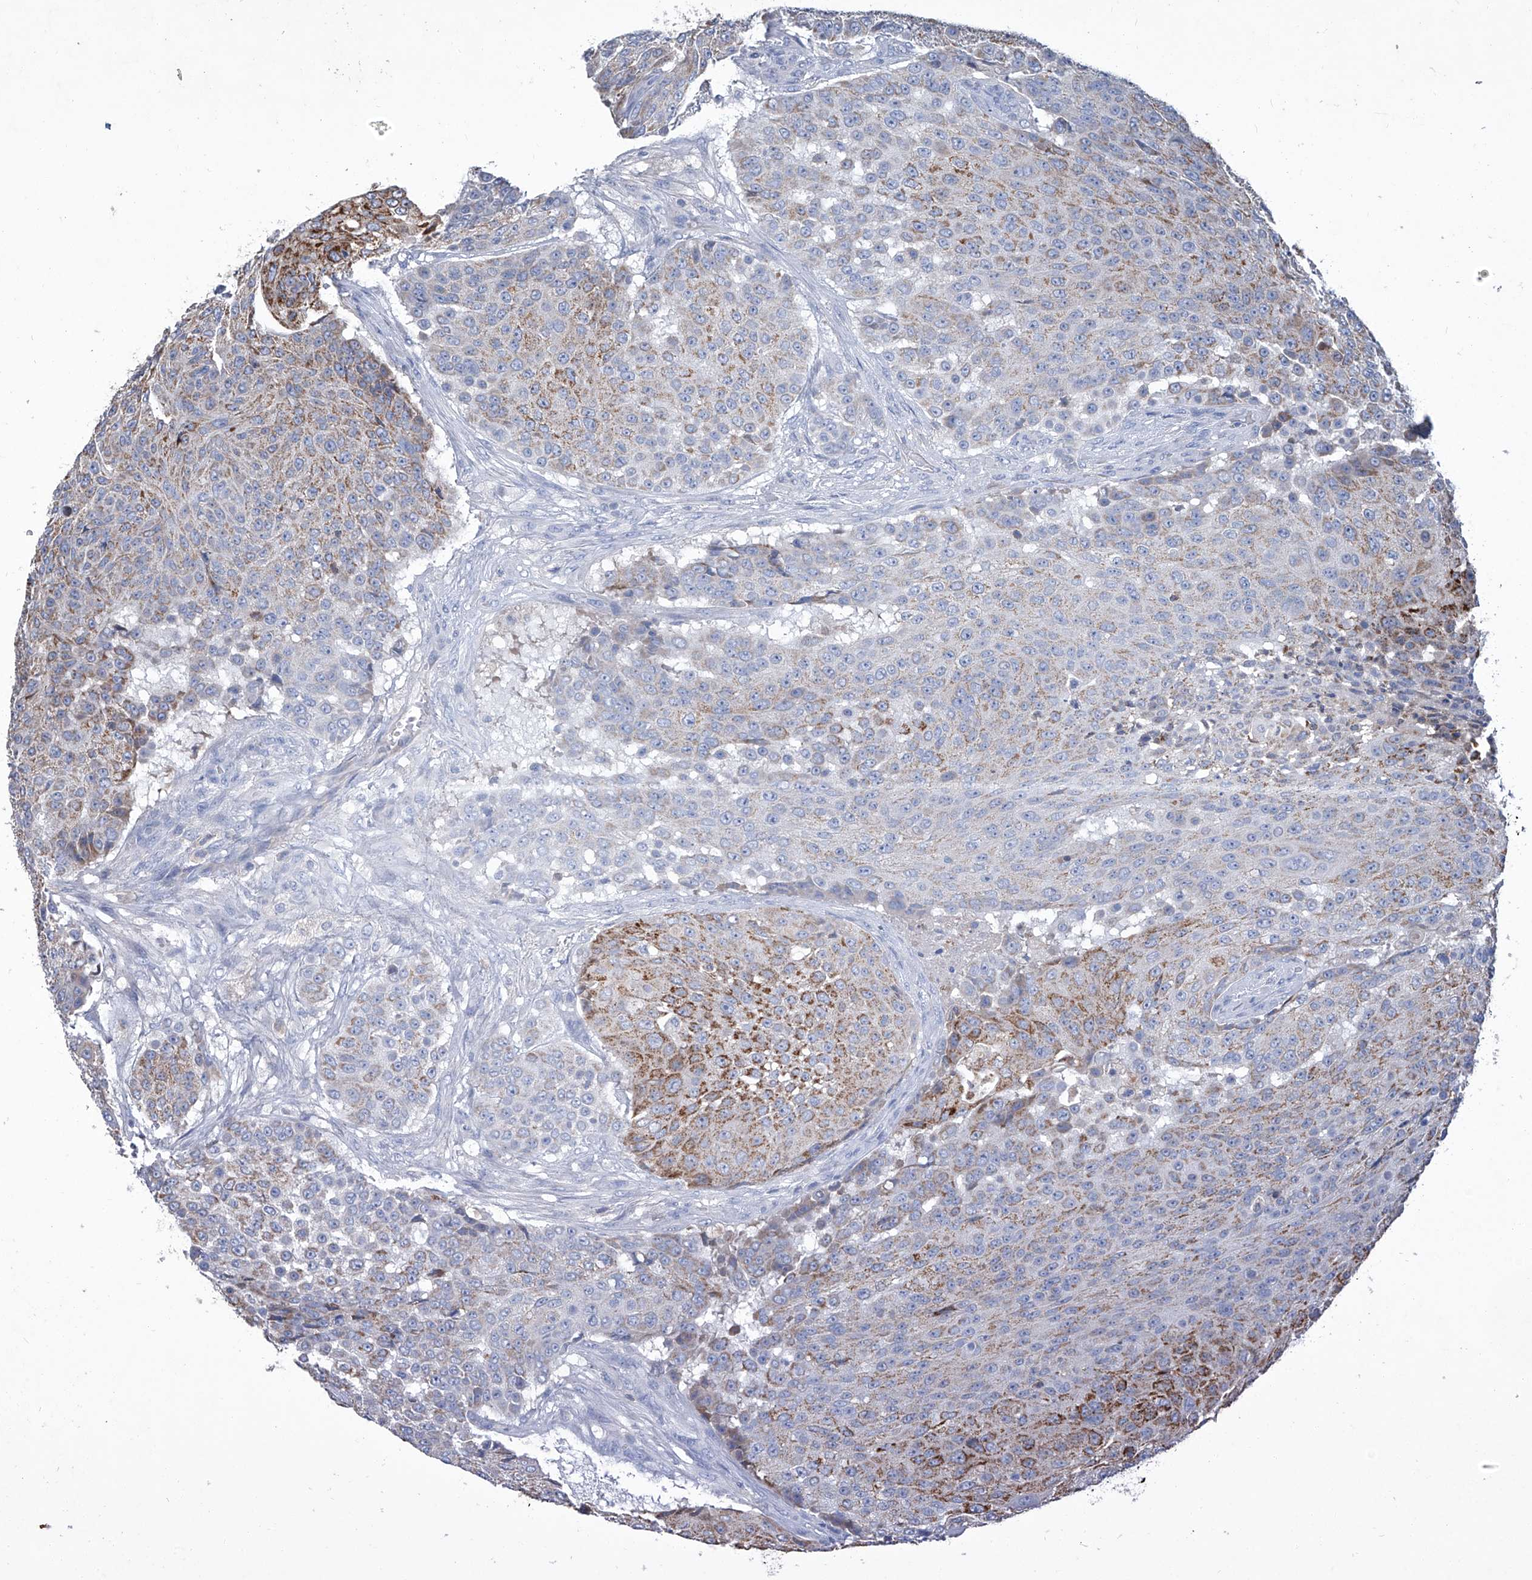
{"staining": {"intensity": "moderate", "quantity": "25%-75%", "location": "cytoplasmic/membranous"}, "tissue": "urothelial cancer", "cell_type": "Tumor cells", "image_type": "cancer", "snomed": [{"axis": "morphology", "description": "Urothelial carcinoma, High grade"}, {"axis": "topography", "description": "Urinary bladder"}], "caption": "The photomicrograph demonstrates staining of urothelial carcinoma (high-grade), revealing moderate cytoplasmic/membranous protein staining (brown color) within tumor cells.", "gene": "MTARC1", "patient": {"sex": "female", "age": 63}}